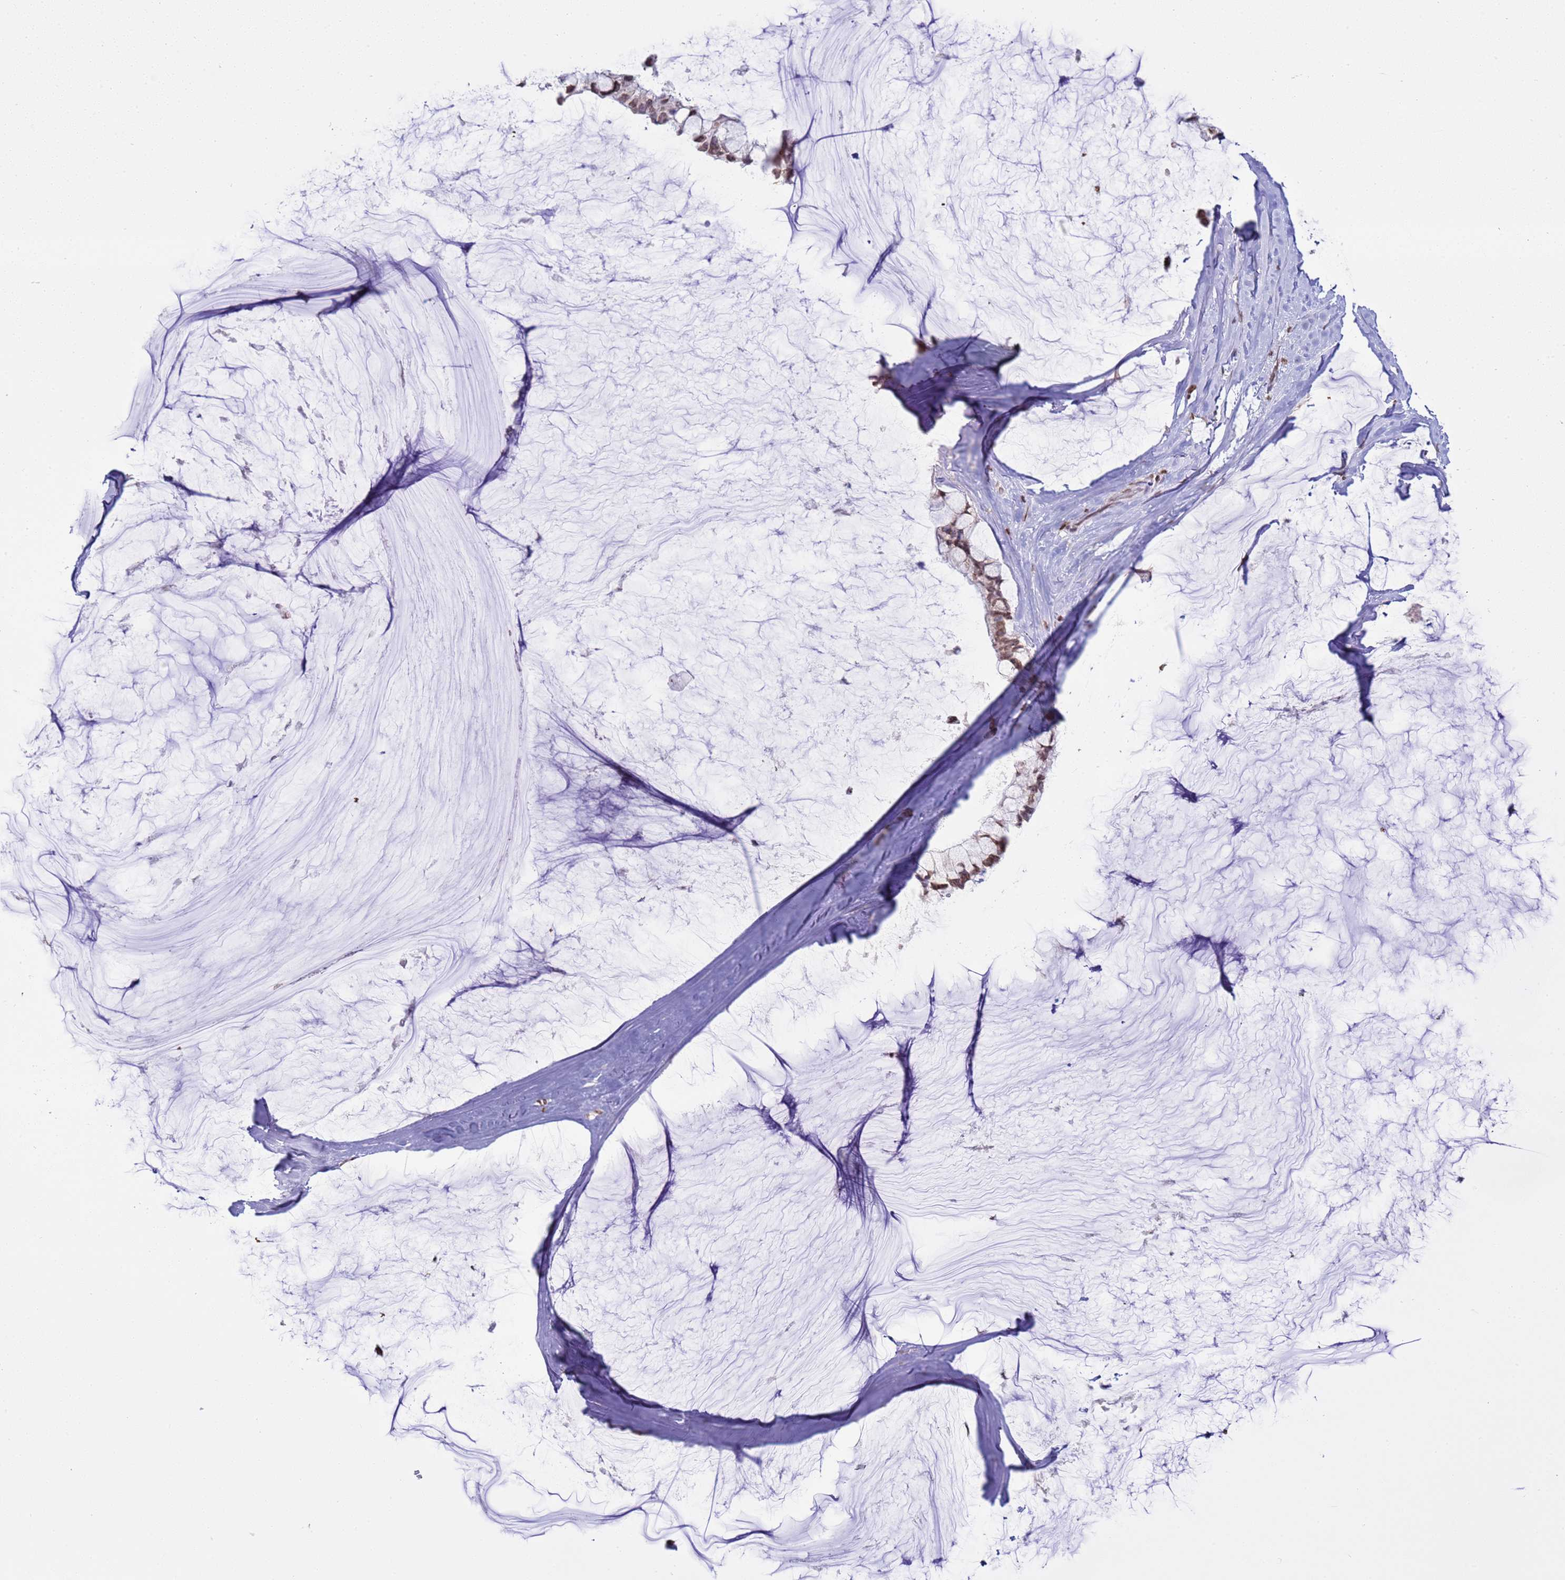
{"staining": {"intensity": "weak", "quantity": ">75%", "location": "cytoplasmic/membranous,nuclear"}, "tissue": "ovarian cancer", "cell_type": "Tumor cells", "image_type": "cancer", "snomed": [{"axis": "morphology", "description": "Cystadenocarcinoma, mucinous, NOS"}, {"axis": "topography", "description": "Ovary"}], "caption": "There is low levels of weak cytoplasmic/membranous and nuclear staining in tumor cells of ovarian cancer, as demonstrated by immunohistochemical staining (brown color).", "gene": "DHX37", "patient": {"sex": "female", "age": 39}}